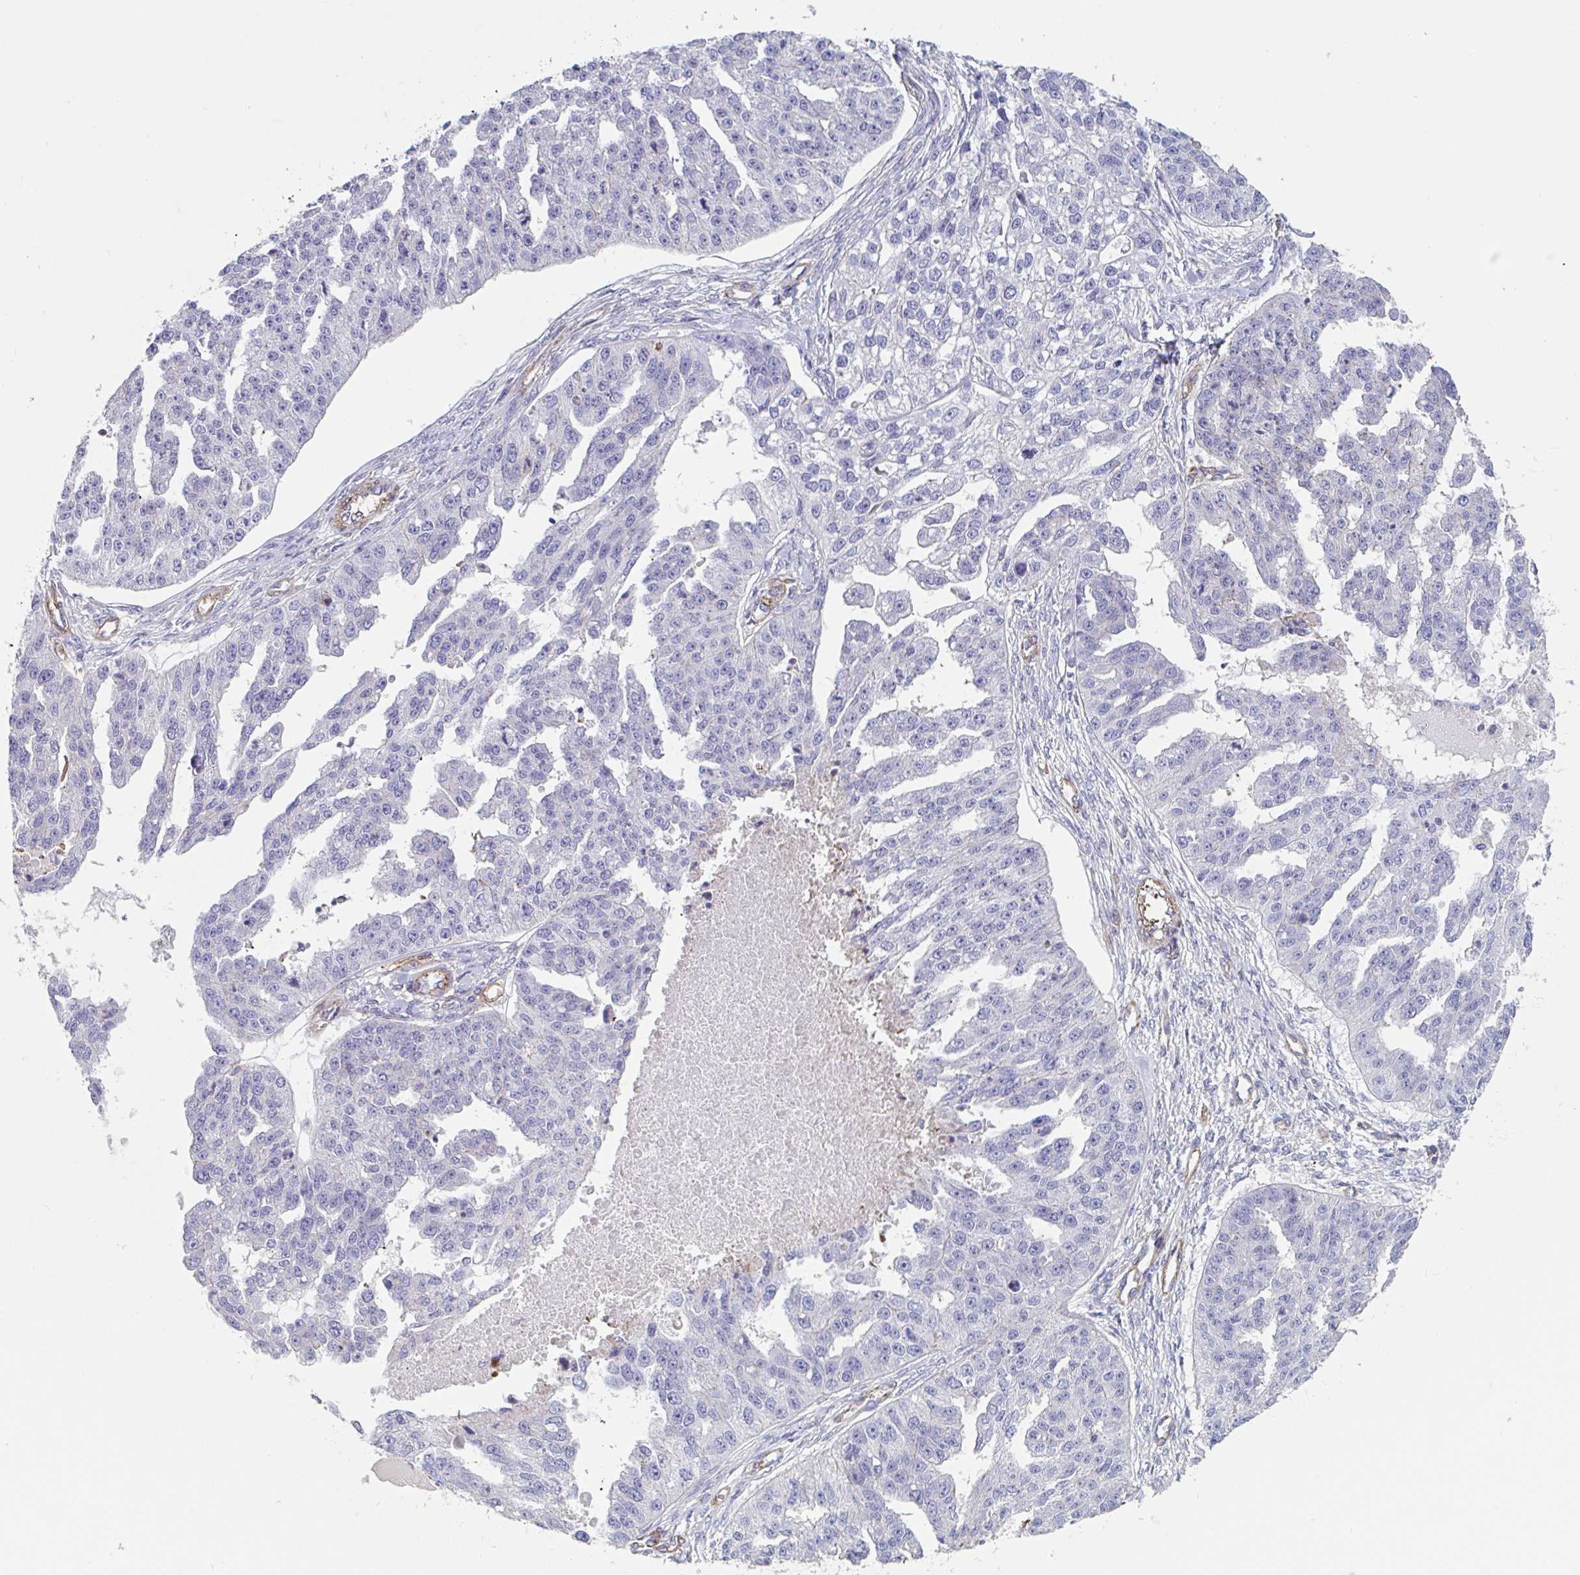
{"staining": {"intensity": "negative", "quantity": "none", "location": "none"}, "tissue": "ovarian cancer", "cell_type": "Tumor cells", "image_type": "cancer", "snomed": [{"axis": "morphology", "description": "Cystadenocarcinoma, serous, NOS"}, {"axis": "topography", "description": "Ovary"}], "caption": "IHC of serous cystadenocarcinoma (ovarian) displays no expression in tumor cells.", "gene": "SHISA7", "patient": {"sex": "female", "age": 58}}